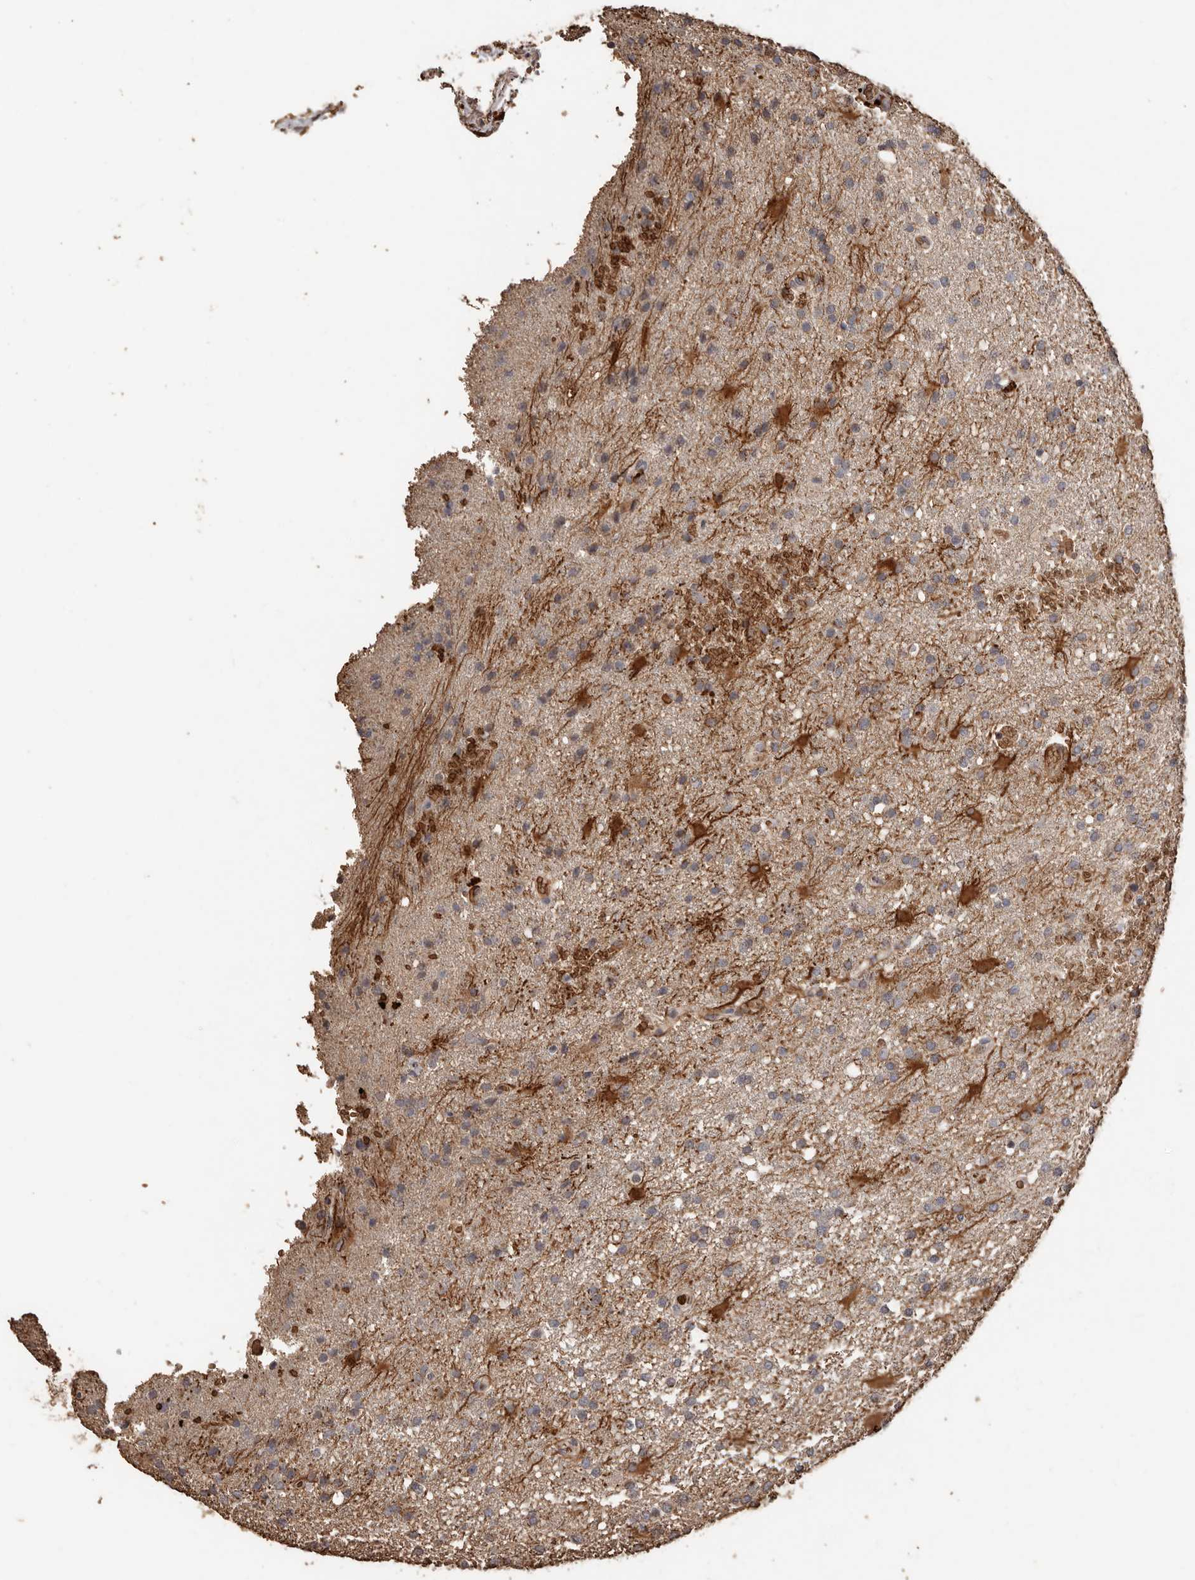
{"staining": {"intensity": "moderate", "quantity": "<25%", "location": "cytoplasmic/membranous"}, "tissue": "glioma", "cell_type": "Tumor cells", "image_type": "cancer", "snomed": [{"axis": "morphology", "description": "Glioma, malignant, High grade"}, {"axis": "topography", "description": "Brain"}], "caption": "There is low levels of moderate cytoplasmic/membranous expression in tumor cells of malignant glioma (high-grade), as demonstrated by immunohistochemical staining (brown color).", "gene": "GRAMD2A", "patient": {"sex": "male", "age": 72}}